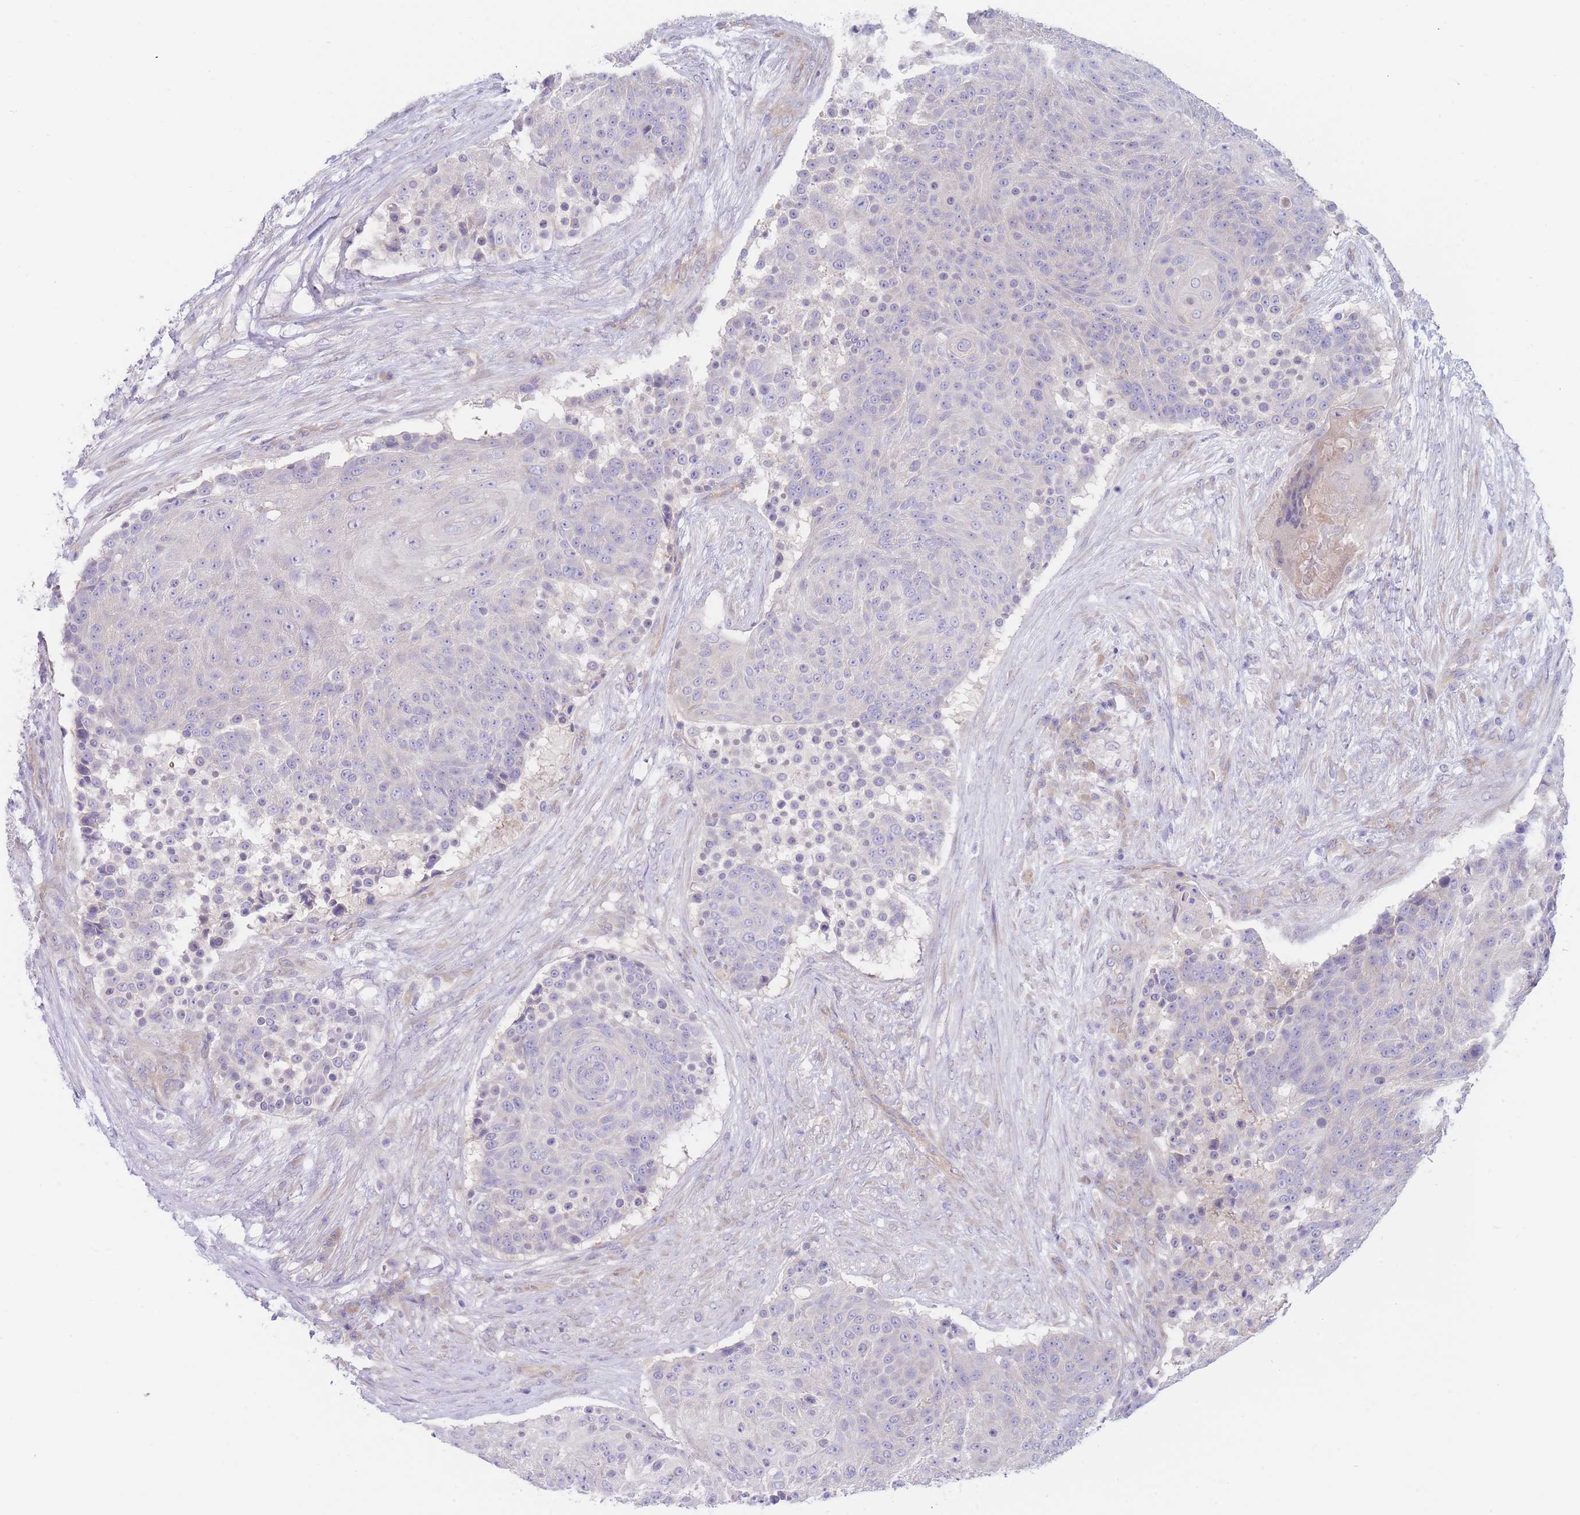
{"staining": {"intensity": "negative", "quantity": "none", "location": "none"}, "tissue": "urothelial cancer", "cell_type": "Tumor cells", "image_type": "cancer", "snomed": [{"axis": "morphology", "description": "Urothelial carcinoma, High grade"}, {"axis": "topography", "description": "Urinary bladder"}], "caption": "Tumor cells are negative for brown protein staining in urothelial cancer.", "gene": "ZNF281", "patient": {"sex": "female", "age": 63}}